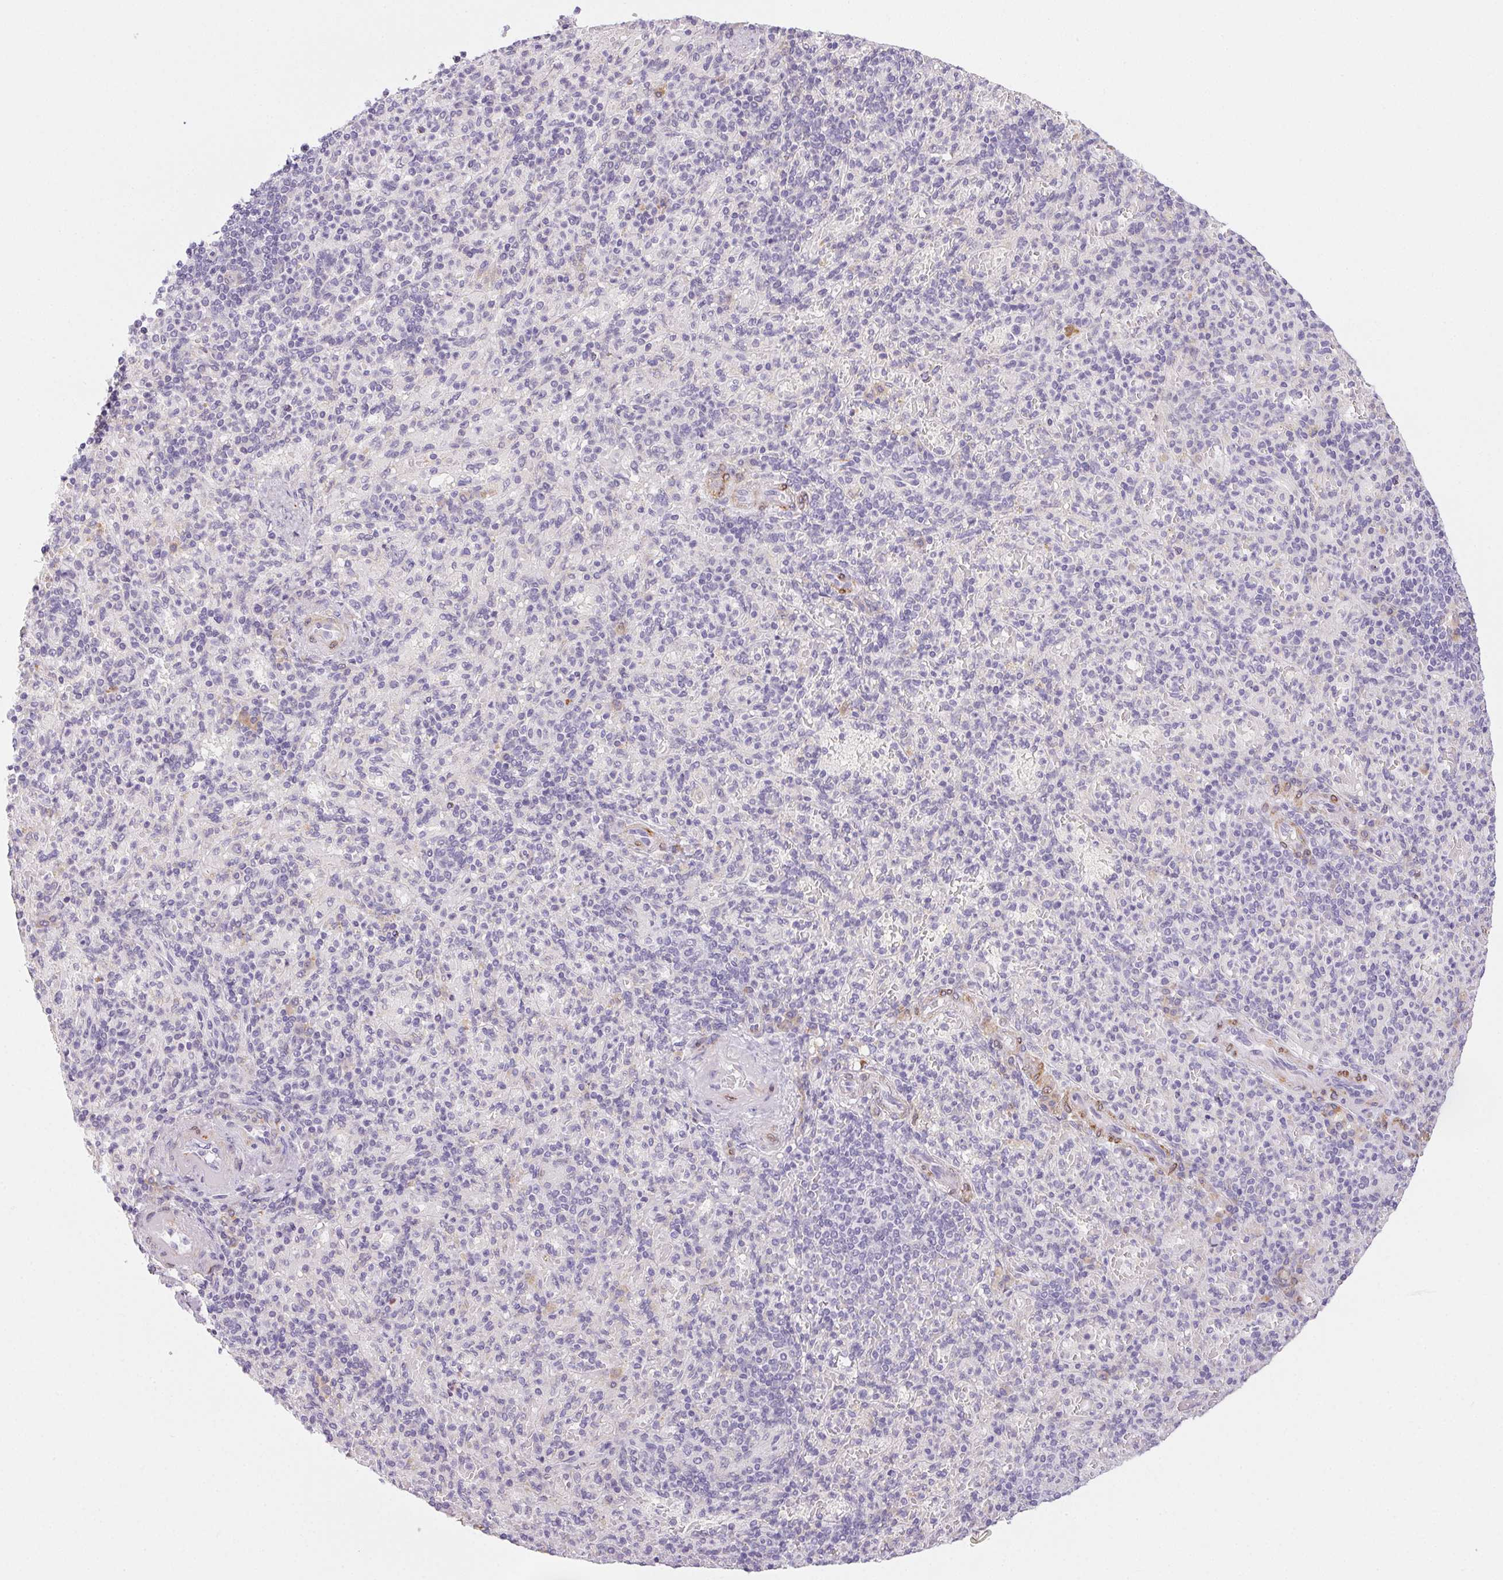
{"staining": {"intensity": "negative", "quantity": "none", "location": "none"}, "tissue": "spleen", "cell_type": "Cells in red pulp", "image_type": "normal", "snomed": [{"axis": "morphology", "description": "Normal tissue, NOS"}, {"axis": "topography", "description": "Spleen"}], "caption": "Immunohistochemistry (IHC) micrograph of benign human spleen stained for a protein (brown), which reveals no staining in cells in red pulp.", "gene": "HRC", "patient": {"sex": "female", "age": 74}}